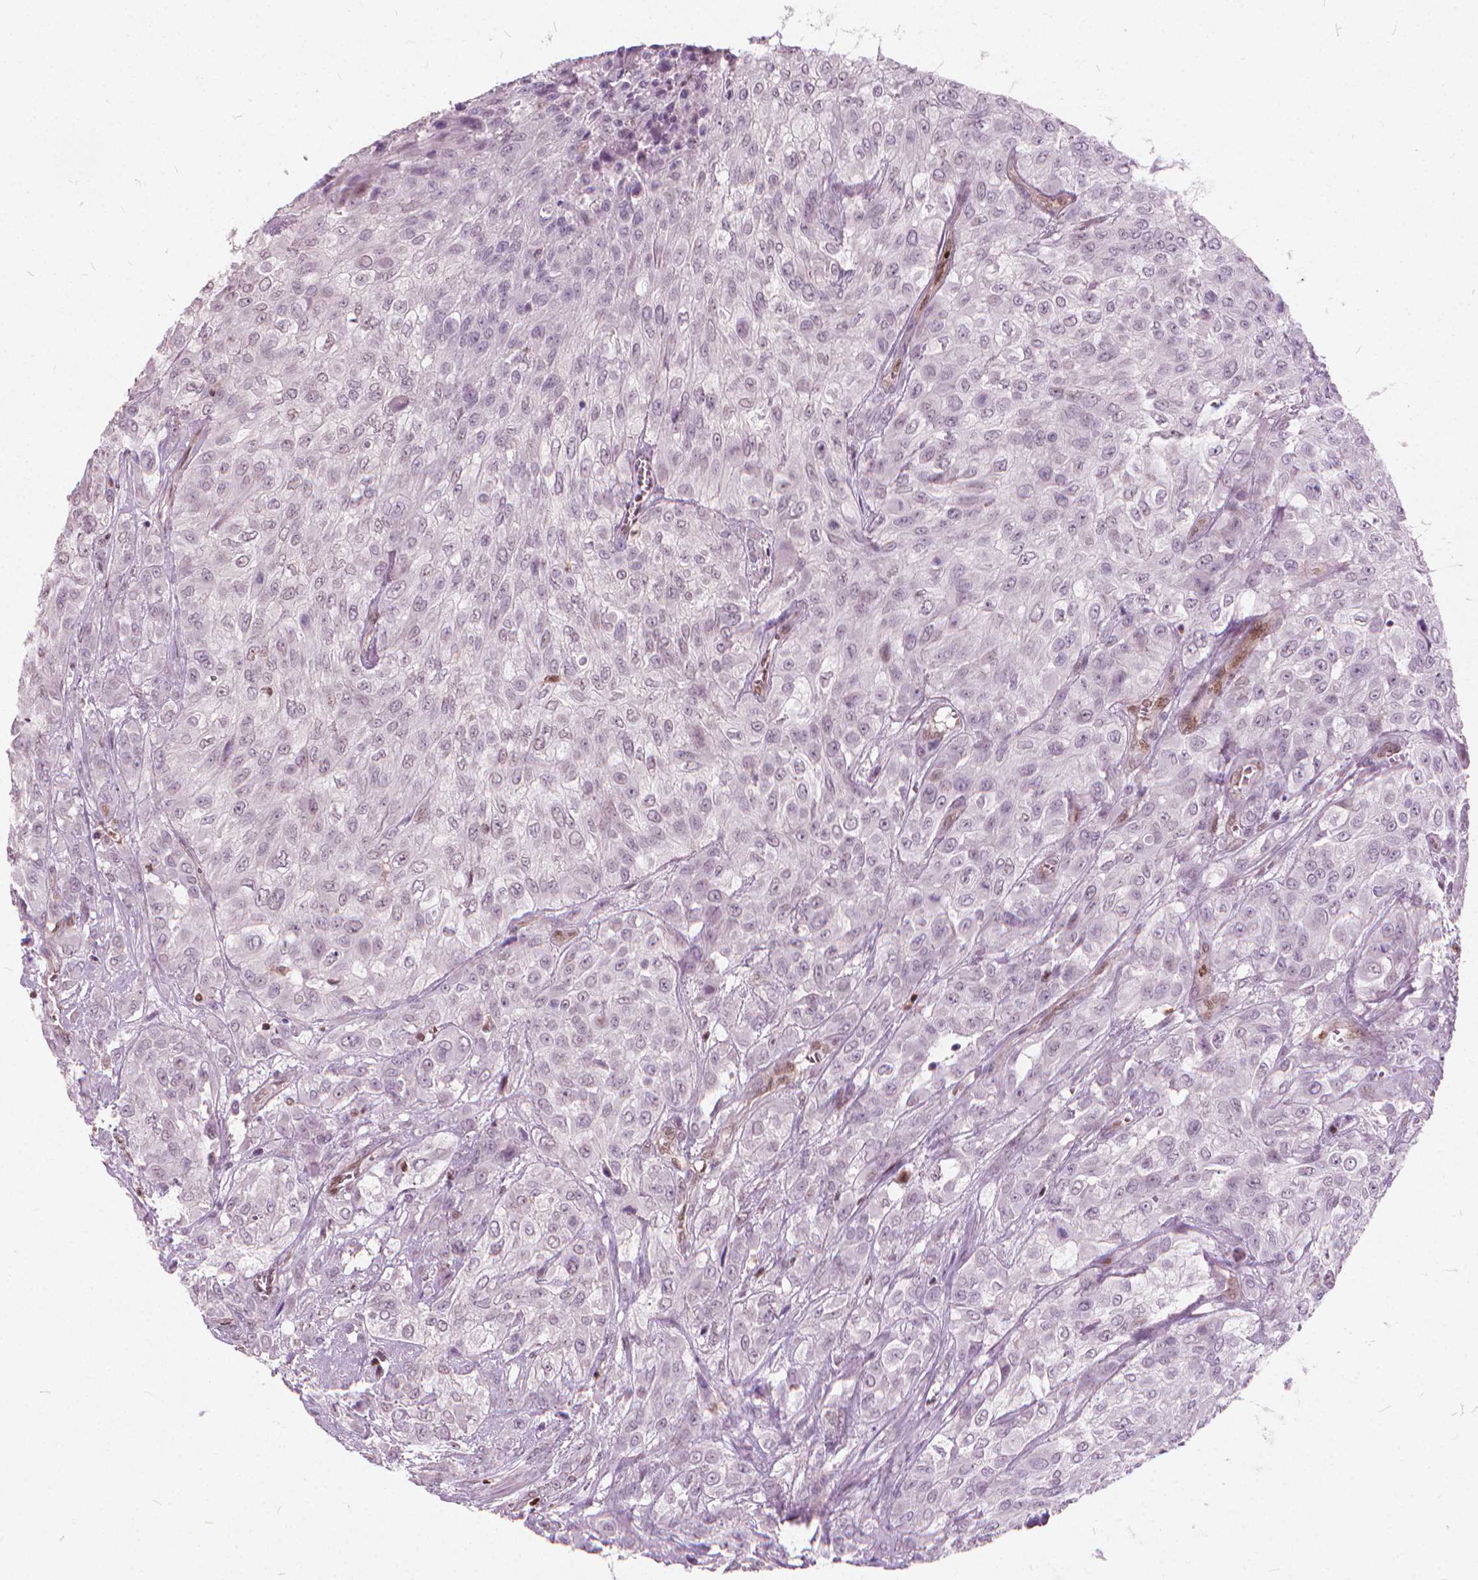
{"staining": {"intensity": "negative", "quantity": "none", "location": "none"}, "tissue": "urothelial cancer", "cell_type": "Tumor cells", "image_type": "cancer", "snomed": [{"axis": "morphology", "description": "Urothelial carcinoma, High grade"}, {"axis": "topography", "description": "Urinary bladder"}], "caption": "Tumor cells show no significant protein staining in high-grade urothelial carcinoma.", "gene": "STAT5B", "patient": {"sex": "male", "age": 57}}